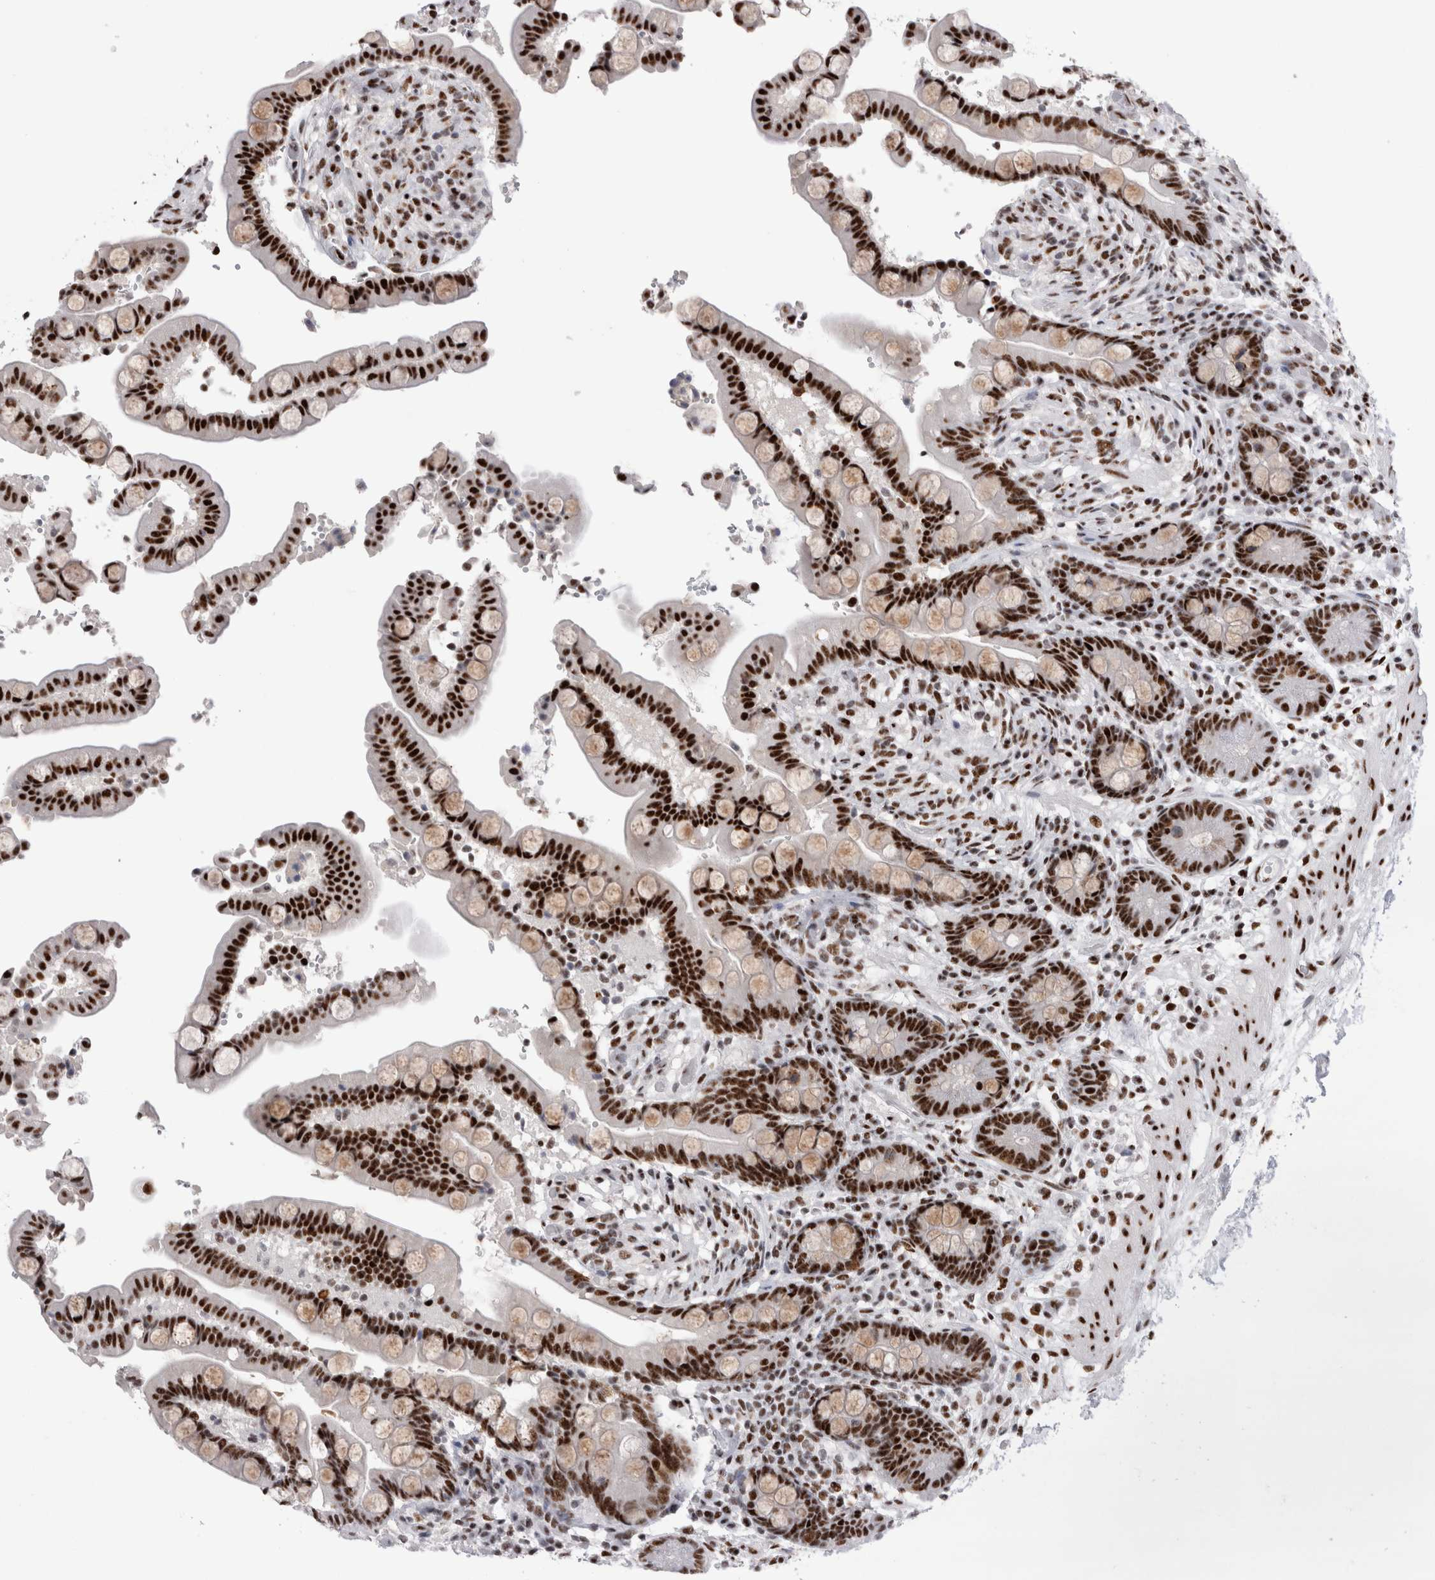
{"staining": {"intensity": "moderate", "quantity": ">75%", "location": "nuclear"}, "tissue": "colon", "cell_type": "Endothelial cells", "image_type": "normal", "snomed": [{"axis": "morphology", "description": "Normal tissue, NOS"}, {"axis": "topography", "description": "Colon"}], "caption": "Colon stained with immunohistochemistry reveals moderate nuclear positivity in approximately >75% of endothelial cells.", "gene": "RBM6", "patient": {"sex": "male", "age": 73}}